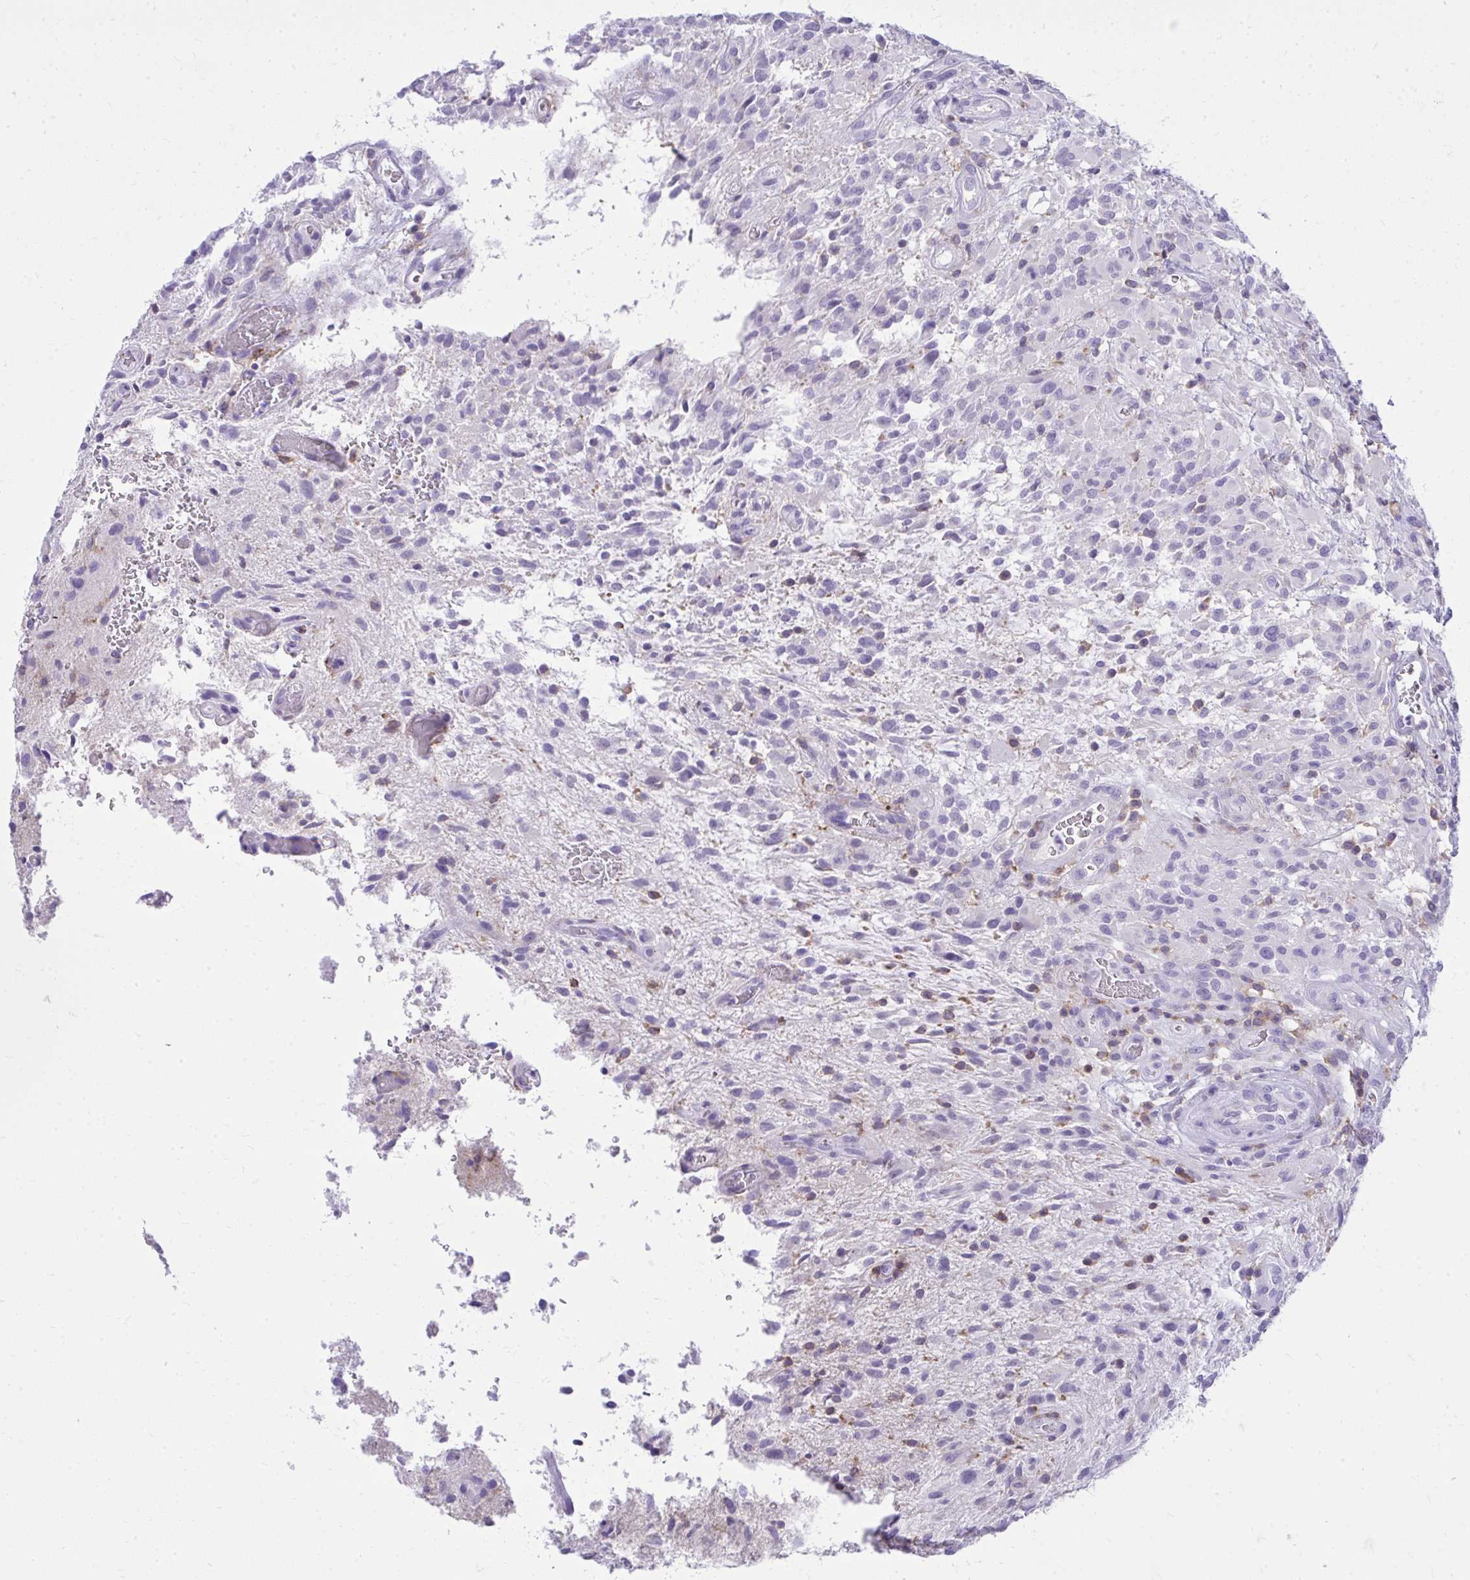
{"staining": {"intensity": "negative", "quantity": "none", "location": "none"}, "tissue": "glioma", "cell_type": "Tumor cells", "image_type": "cancer", "snomed": [{"axis": "morphology", "description": "Glioma, malignant, High grade"}, {"axis": "topography", "description": "Brain"}], "caption": "Immunohistochemistry image of glioma stained for a protein (brown), which reveals no positivity in tumor cells.", "gene": "GPRIN3", "patient": {"sex": "male", "age": 71}}